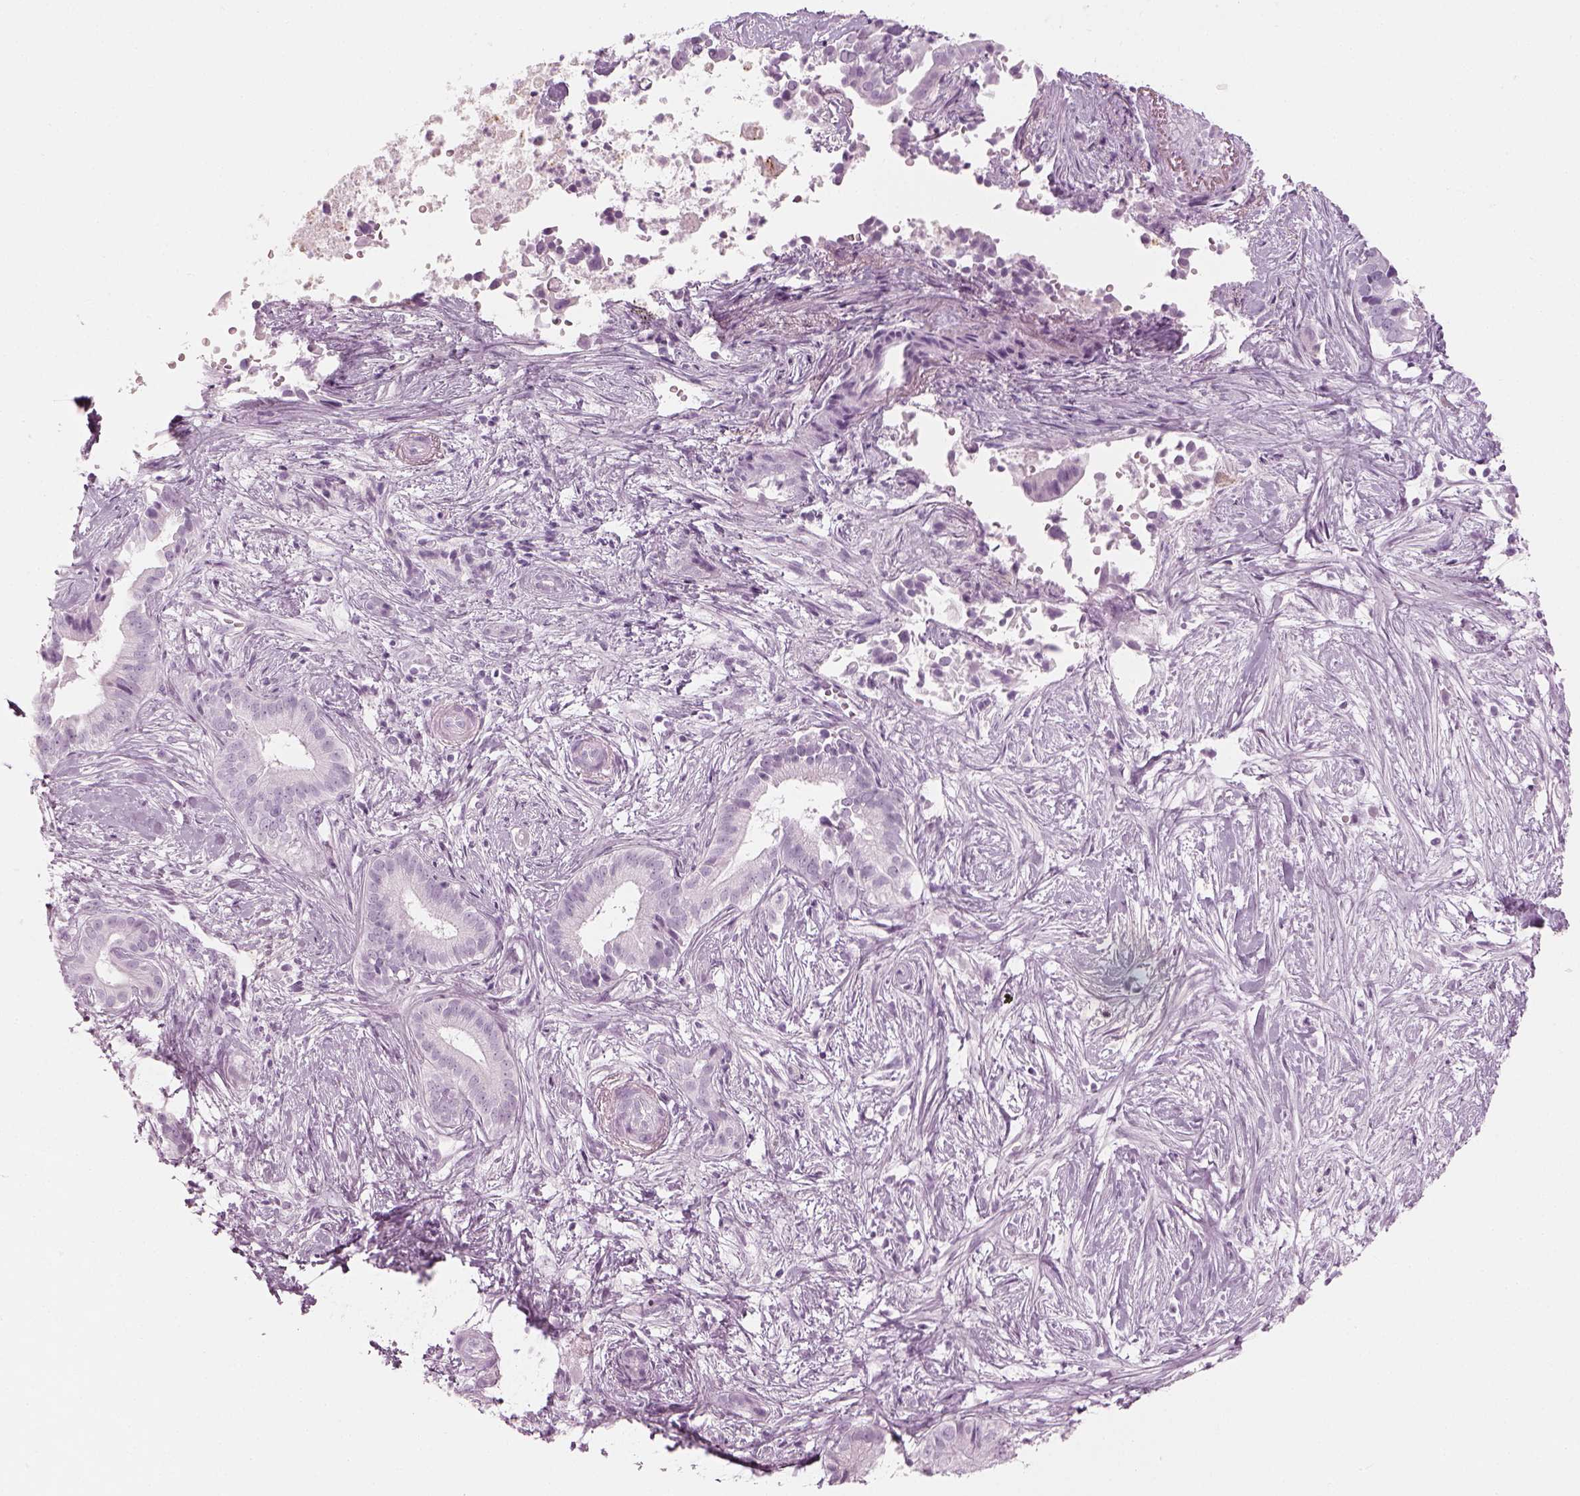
{"staining": {"intensity": "negative", "quantity": "none", "location": "none"}, "tissue": "pancreatic cancer", "cell_type": "Tumor cells", "image_type": "cancer", "snomed": [{"axis": "morphology", "description": "Adenocarcinoma, NOS"}, {"axis": "topography", "description": "Pancreas"}], "caption": "A high-resolution image shows IHC staining of pancreatic cancer (adenocarcinoma), which displays no significant staining in tumor cells. Brightfield microscopy of immunohistochemistry stained with DAB (brown) and hematoxylin (blue), captured at high magnification.", "gene": "SAG", "patient": {"sex": "male", "age": 61}}